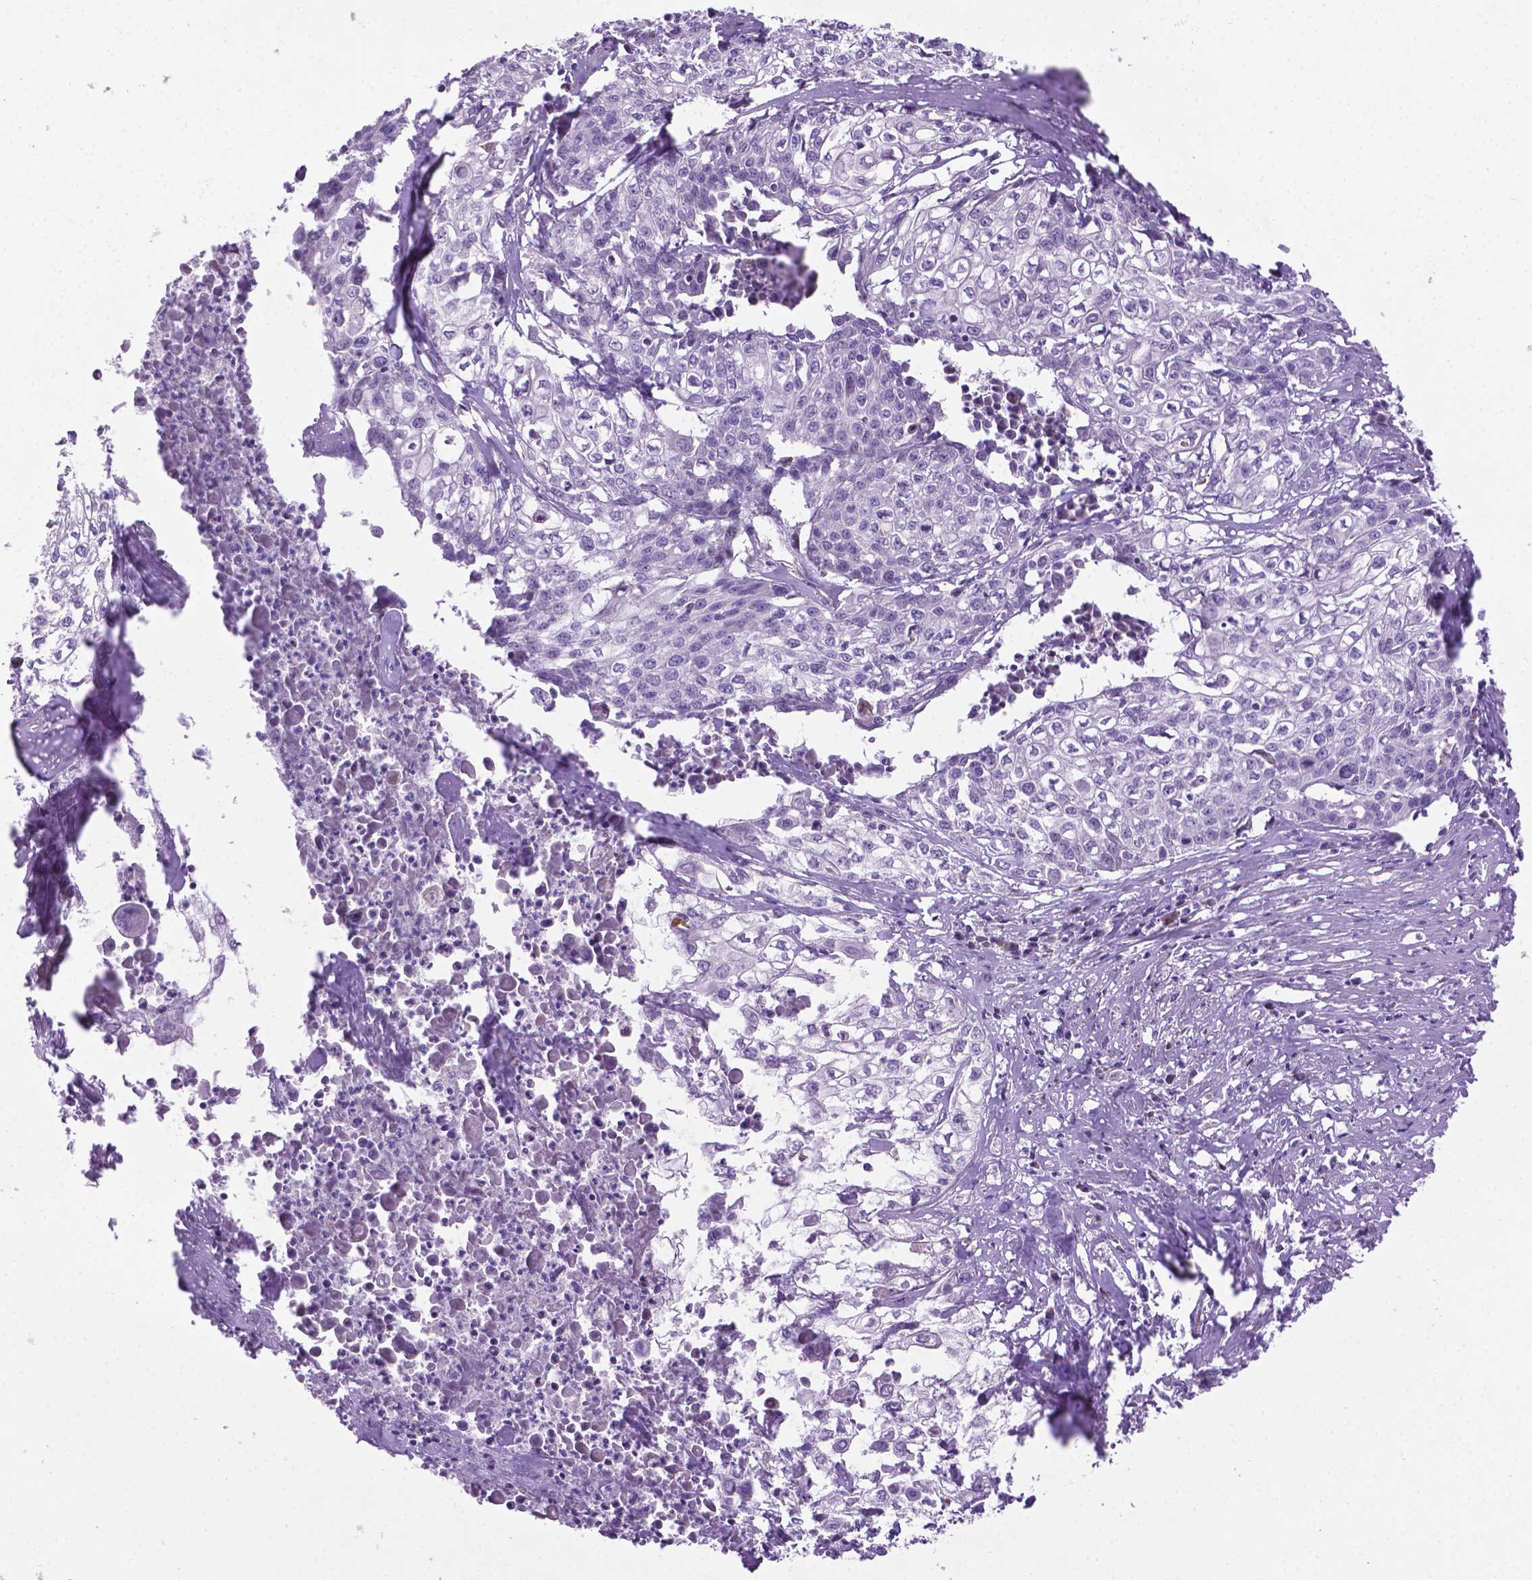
{"staining": {"intensity": "negative", "quantity": "none", "location": "none"}, "tissue": "cervical cancer", "cell_type": "Tumor cells", "image_type": "cancer", "snomed": [{"axis": "morphology", "description": "Squamous cell carcinoma, NOS"}, {"axis": "topography", "description": "Cervix"}], "caption": "High power microscopy micrograph of an immunohistochemistry micrograph of cervical squamous cell carcinoma, revealing no significant expression in tumor cells.", "gene": "CCER2", "patient": {"sex": "female", "age": 39}}